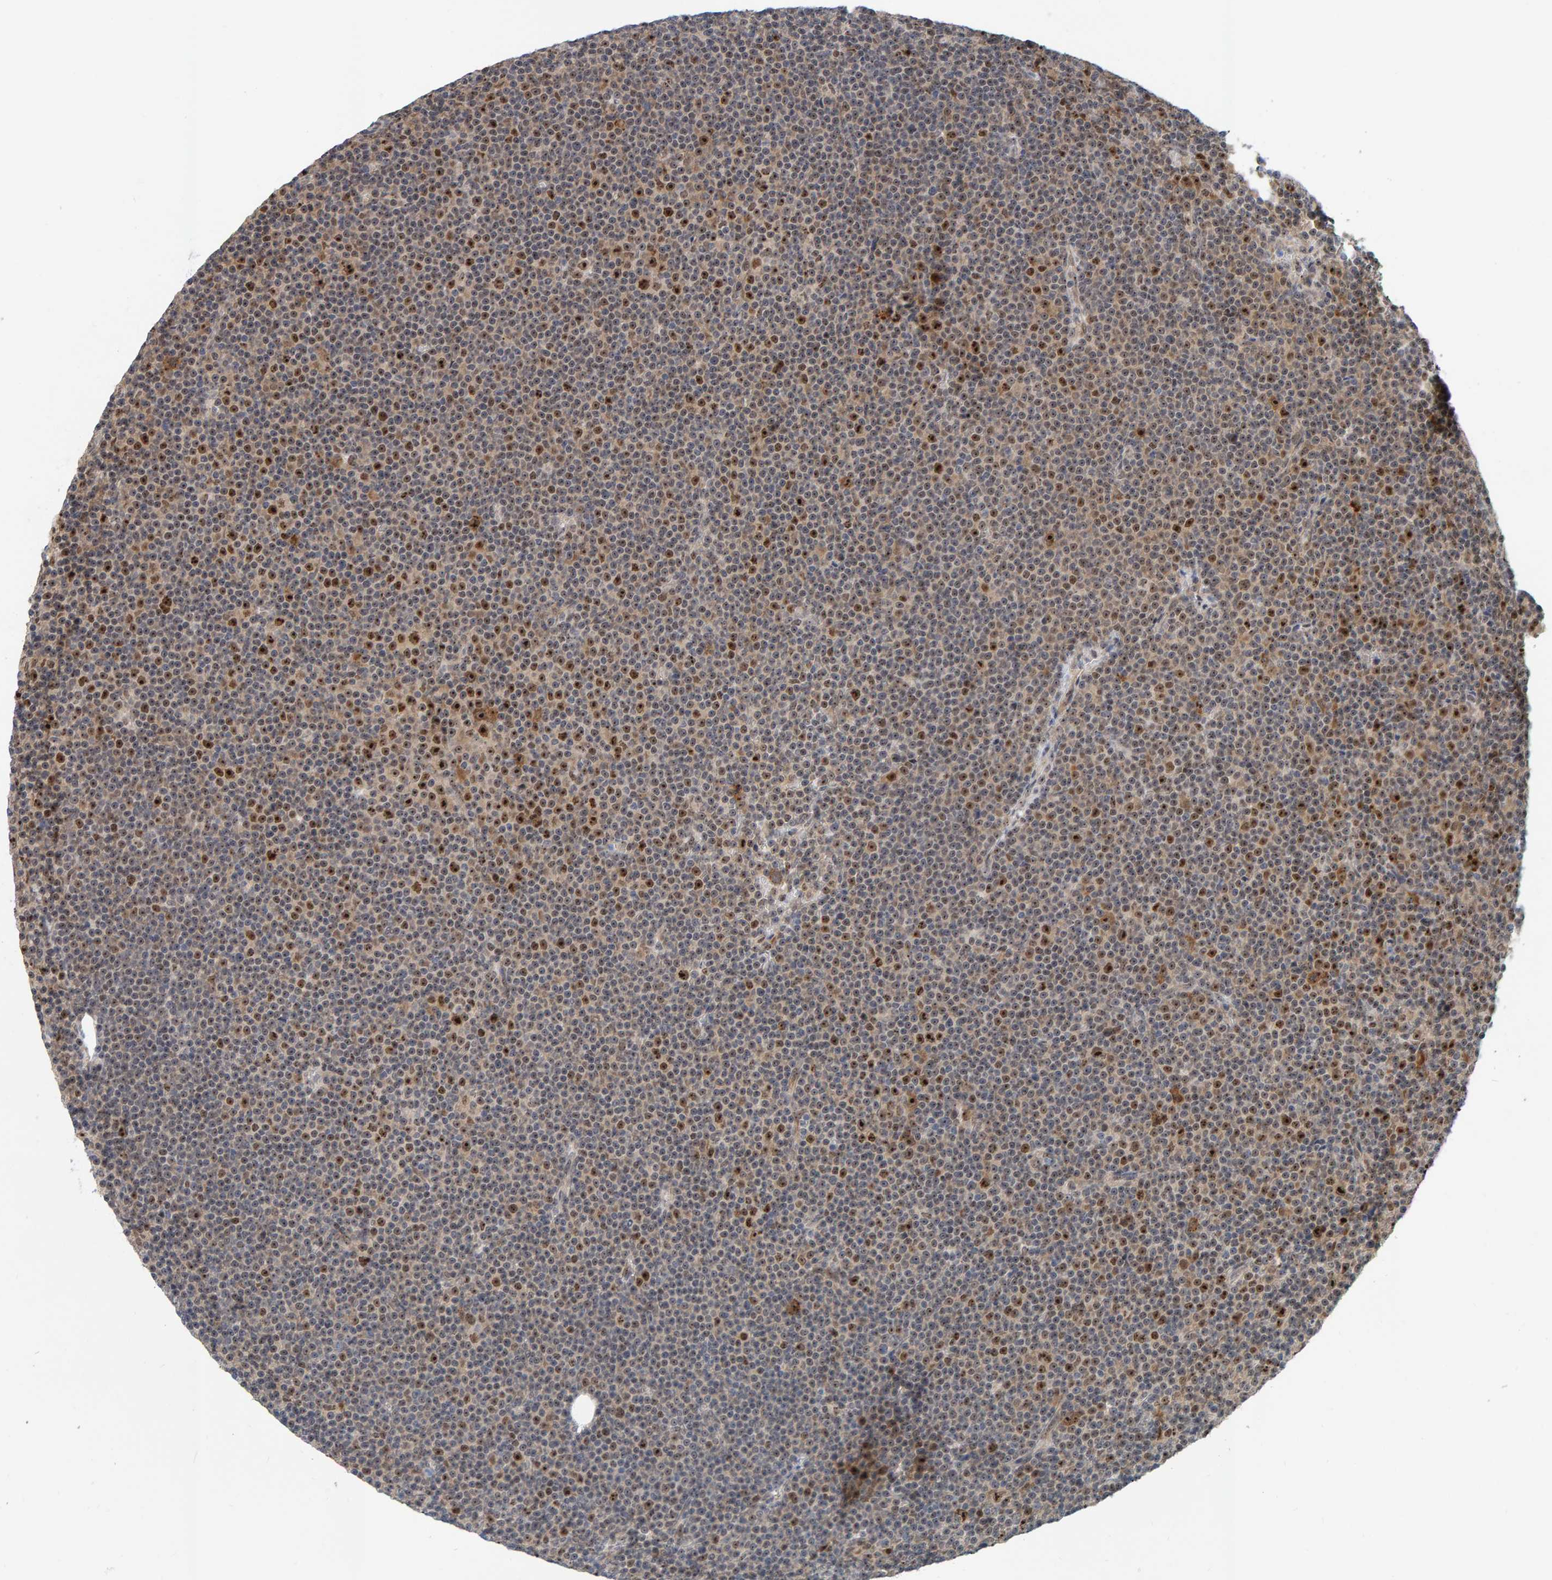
{"staining": {"intensity": "strong", "quantity": ">75%", "location": "nuclear"}, "tissue": "lymphoma", "cell_type": "Tumor cells", "image_type": "cancer", "snomed": [{"axis": "morphology", "description": "Malignant lymphoma, non-Hodgkin's type, Low grade"}, {"axis": "topography", "description": "Lymph node"}], "caption": "This is a micrograph of immunohistochemistry (IHC) staining of lymphoma, which shows strong positivity in the nuclear of tumor cells.", "gene": "POLR1E", "patient": {"sex": "female", "age": 67}}